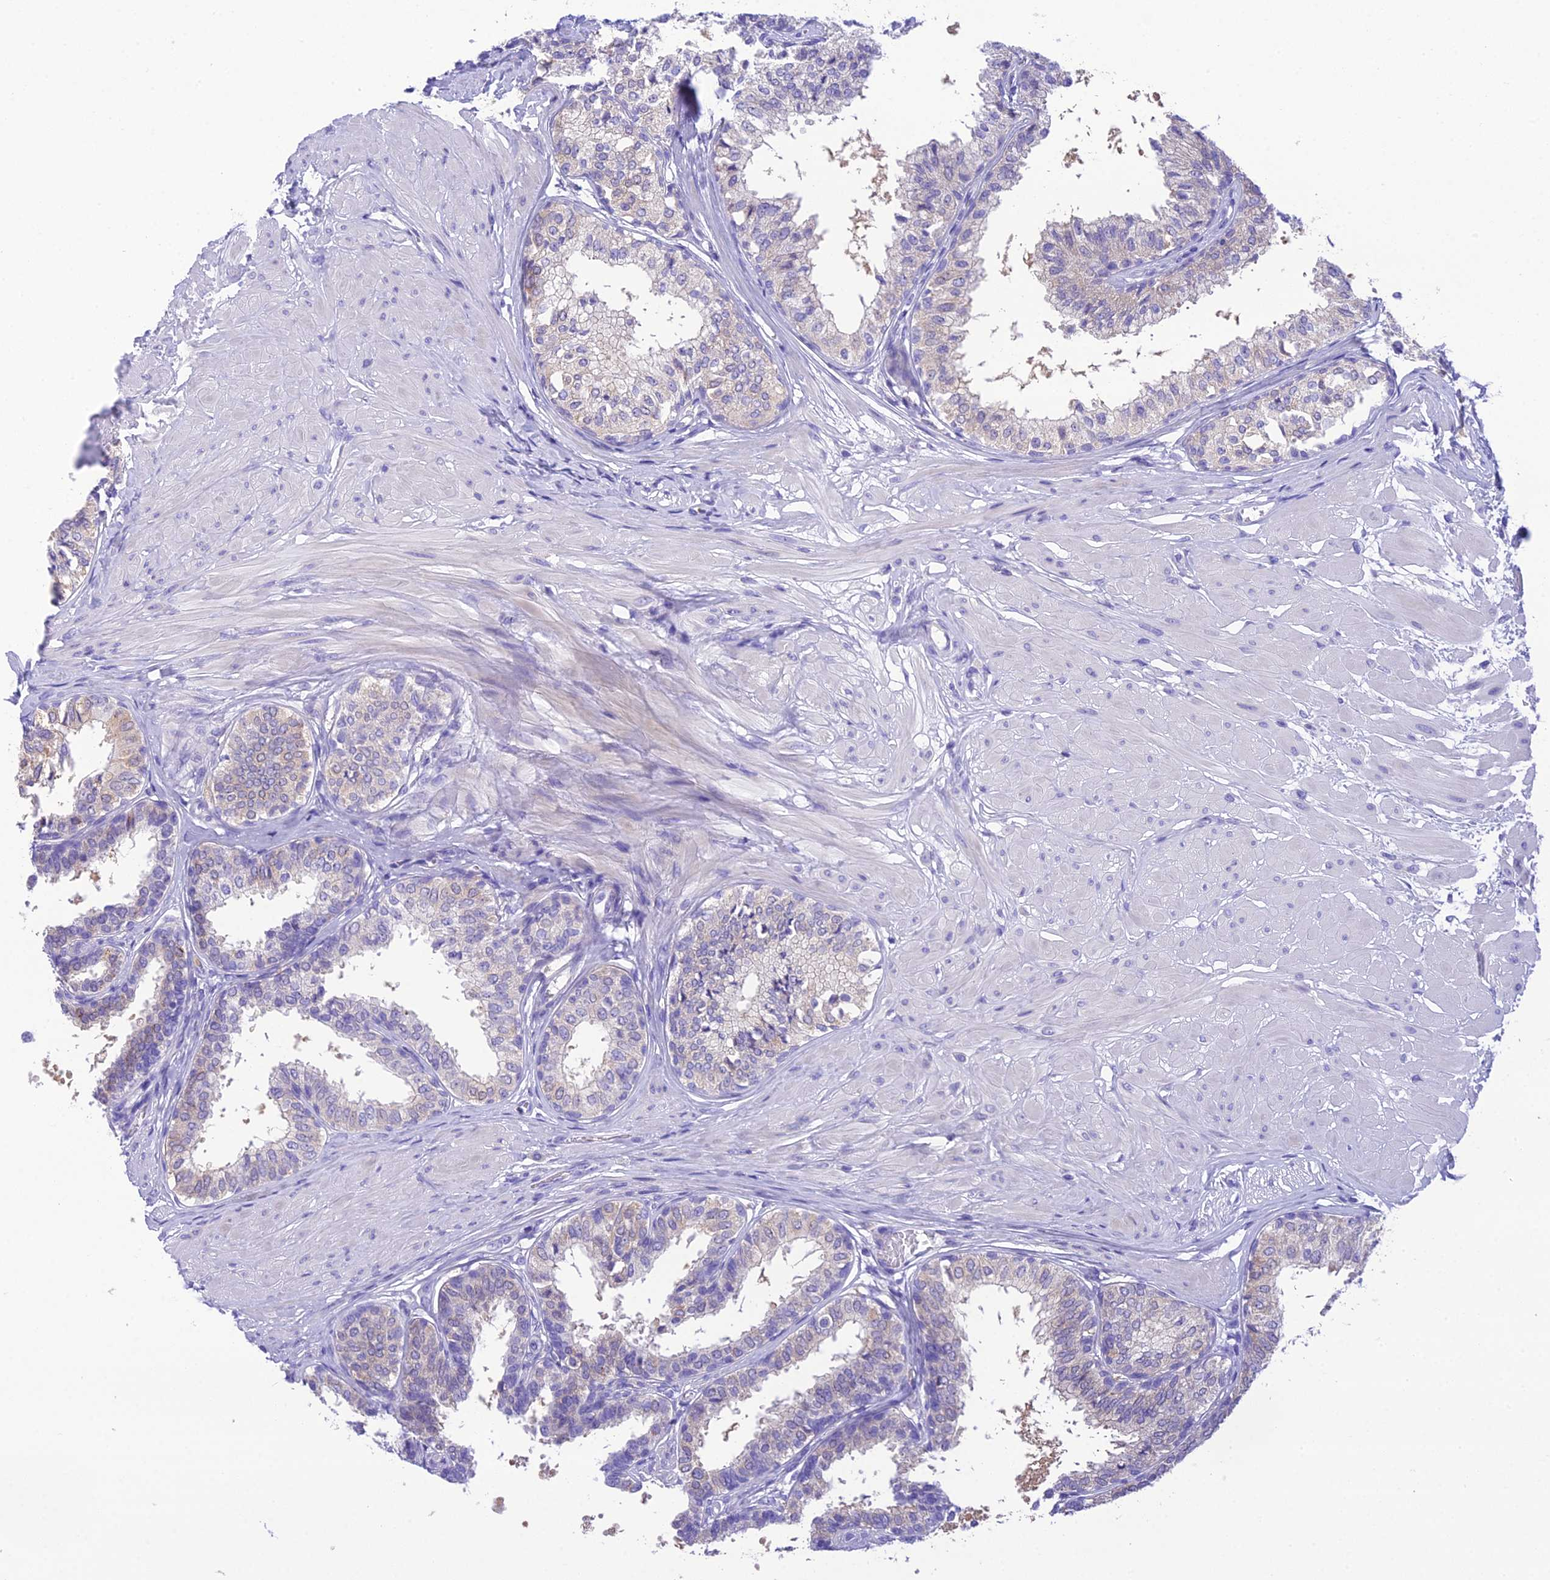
{"staining": {"intensity": "negative", "quantity": "none", "location": "none"}, "tissue": "prostate", "cell_type": "Glandular cells", "image_type": "normal", "snomed": [{"axis": "morphology", "description": "Normal tissue, NOS"}, {"axis": "topography", "description": "Prostate"}], "caption": "Glandular cells show no significant positivity in benign prostate. The staining was performed using DAB to visualize the protein expression in brown, while the nuclei were stained in blue with hematoxylin (Magnification: 20x).", "gene": "KIAA0408", "patient": {"sex": "male", "age": 48}}